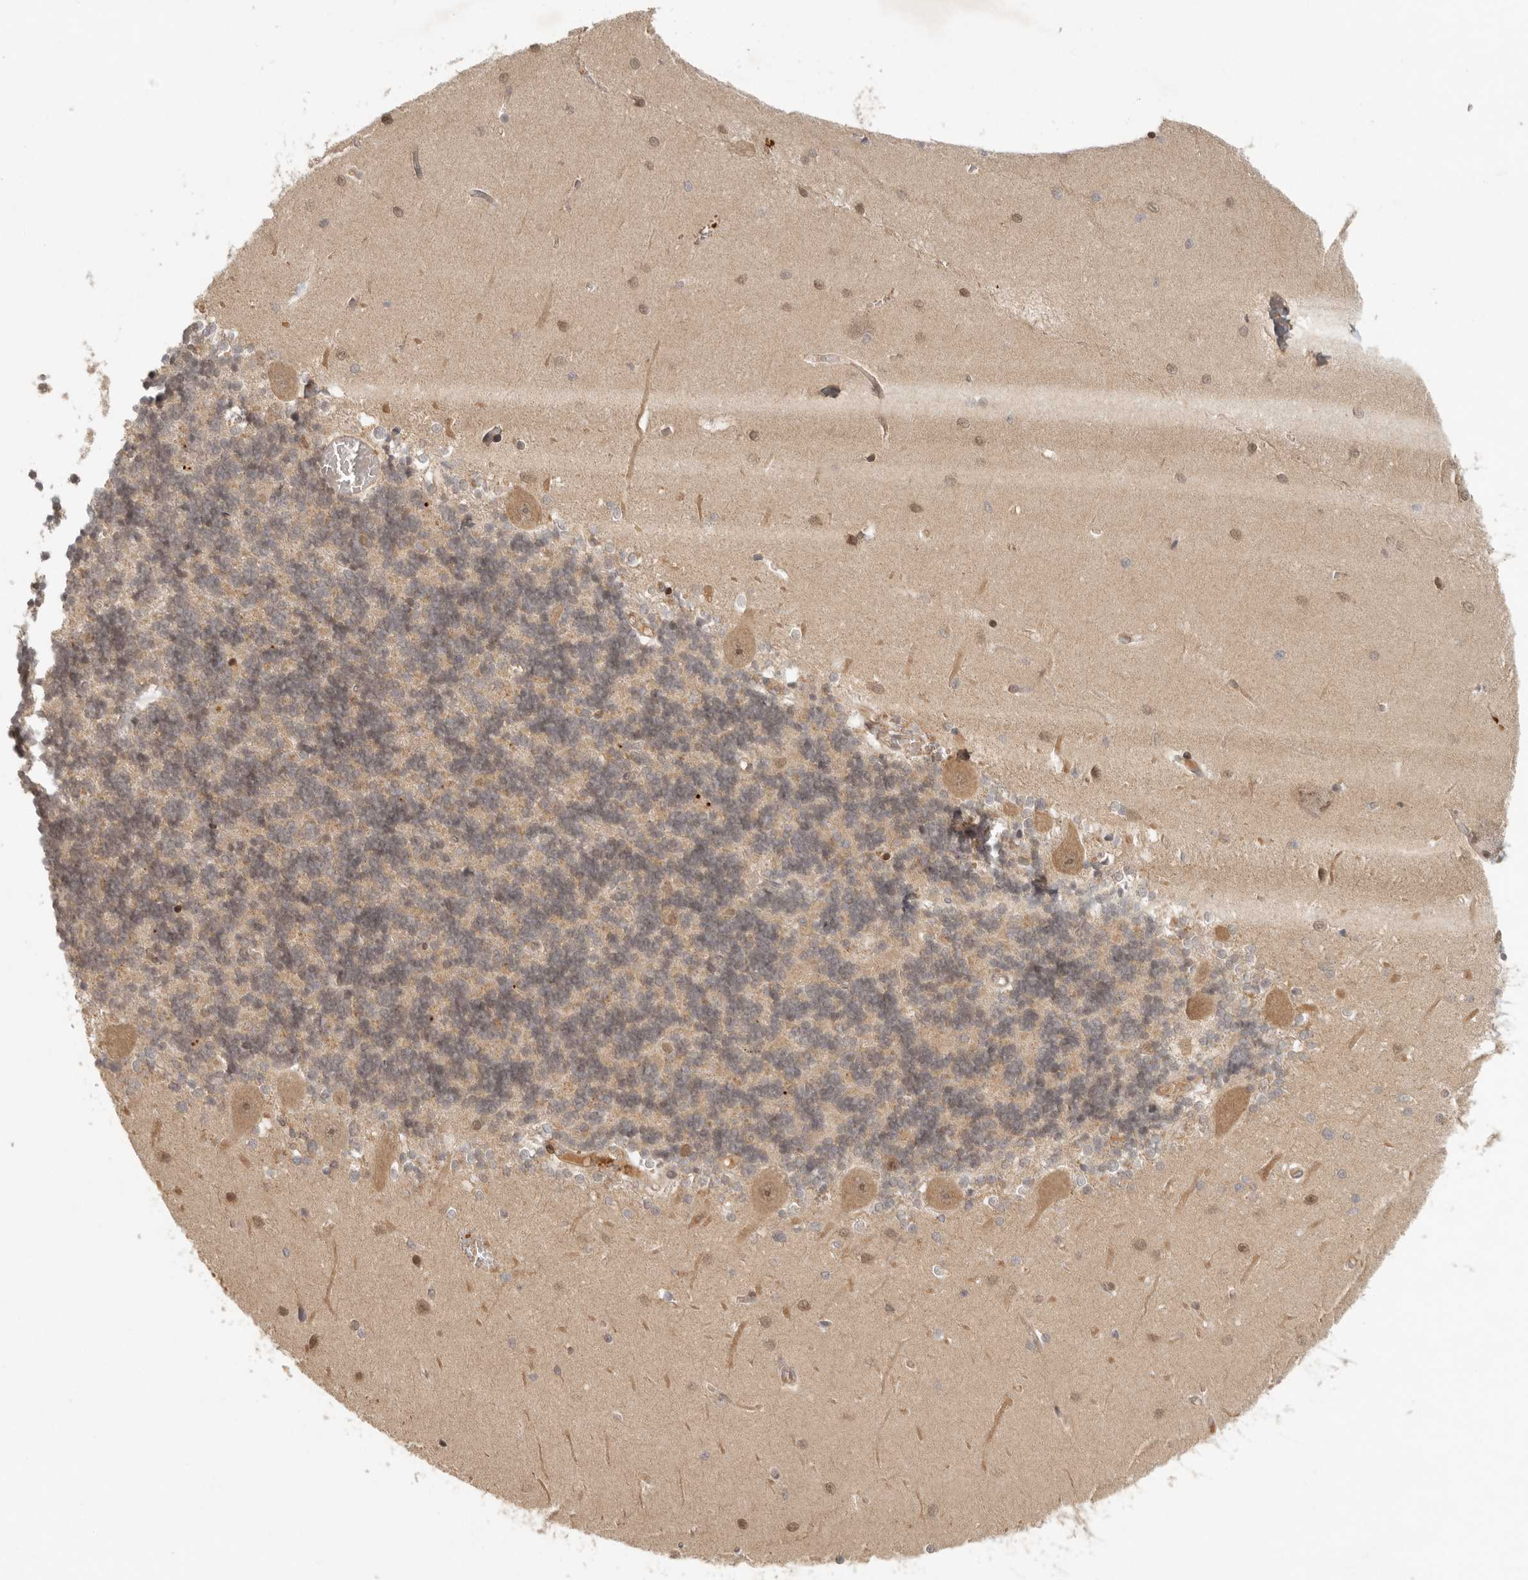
{"staining": {"intensity": "weak", "quantity": "25%-75%", "location": "cytoplasmic/membranous,nuclear"}, "tissue": "cerebellum", "cell_type": "Cells in granular layer", "image_type": "normal", "snomed": [{"axis": "morphology", "description": "Normal tissue, NOS"}, {"axis": "topography", "description": "Cerebellum"}], "caption": "Normal cerebellum was stained to show a protein in brown. There is low levels of weak cytoplasmic/membranous,nuclear positivity in approximately 25%-75% of cells in granular layer. (Brightfield microscopy of DAB IHC at high magnification).", "gene": "AHDC1", "patient": {"sex": "male", "age": 37}}